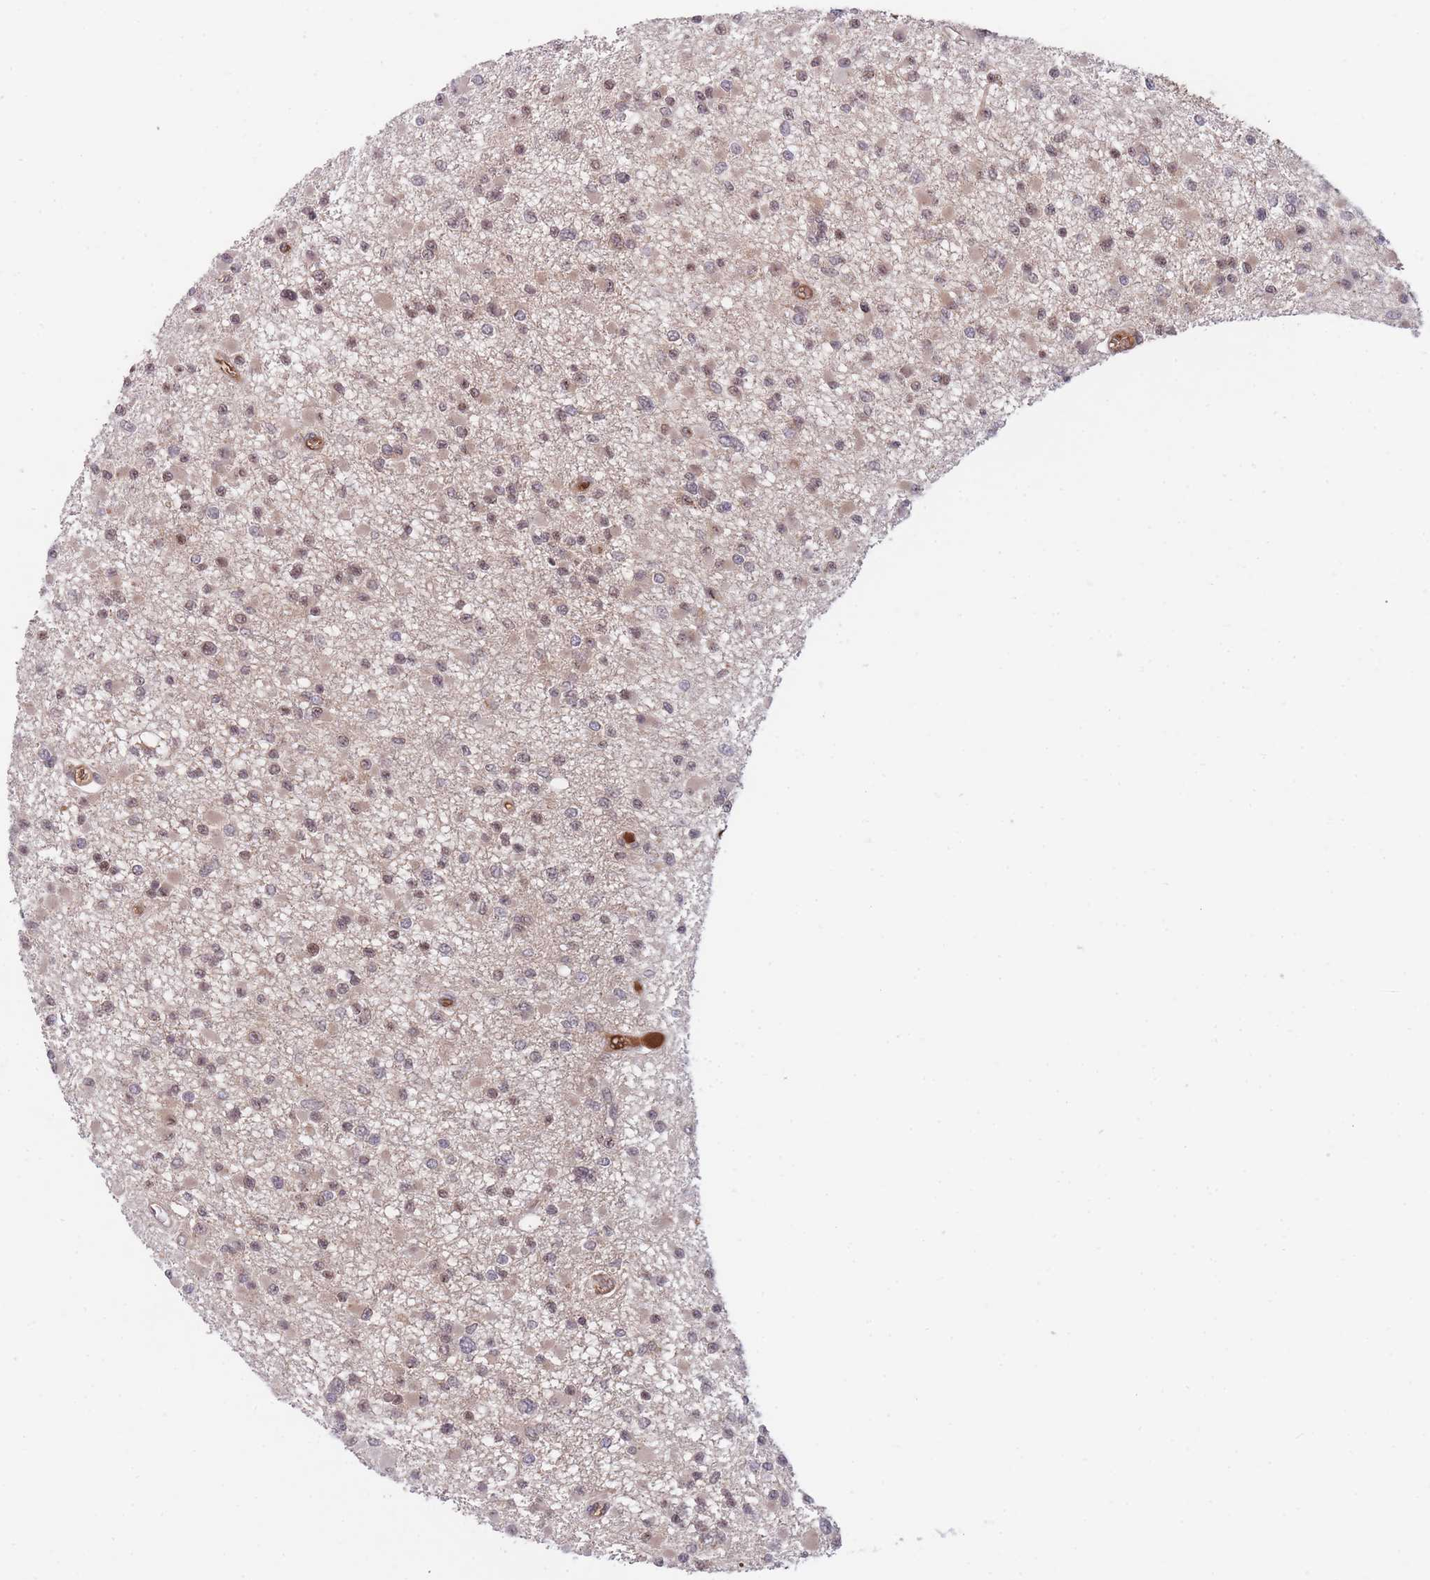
{"staining": {"intensity": "weak", "quantity": "25%-75%", "location": "nuclear"}, "tissue": "glioma", "cell_type": "Tumor cells", "image_type": "cancer", "snomed": [{"axis": "morphology", "description": "Glioma, malignant, Low grade"}, {"axis": "topography", "description": "Brain"}], "caption": "IHC staining of glioma, which exhibits low levels of weak nuclear staining in approximately 25%-75% of tumor cells indicating weak nuclear protein staining. The staining was performed using DAB (brown) for protein detection and nuclei were counterstained in hematoxylin (blue).", "gene": "RALGDS", "patient": {"sex": "female", "age": 22}}